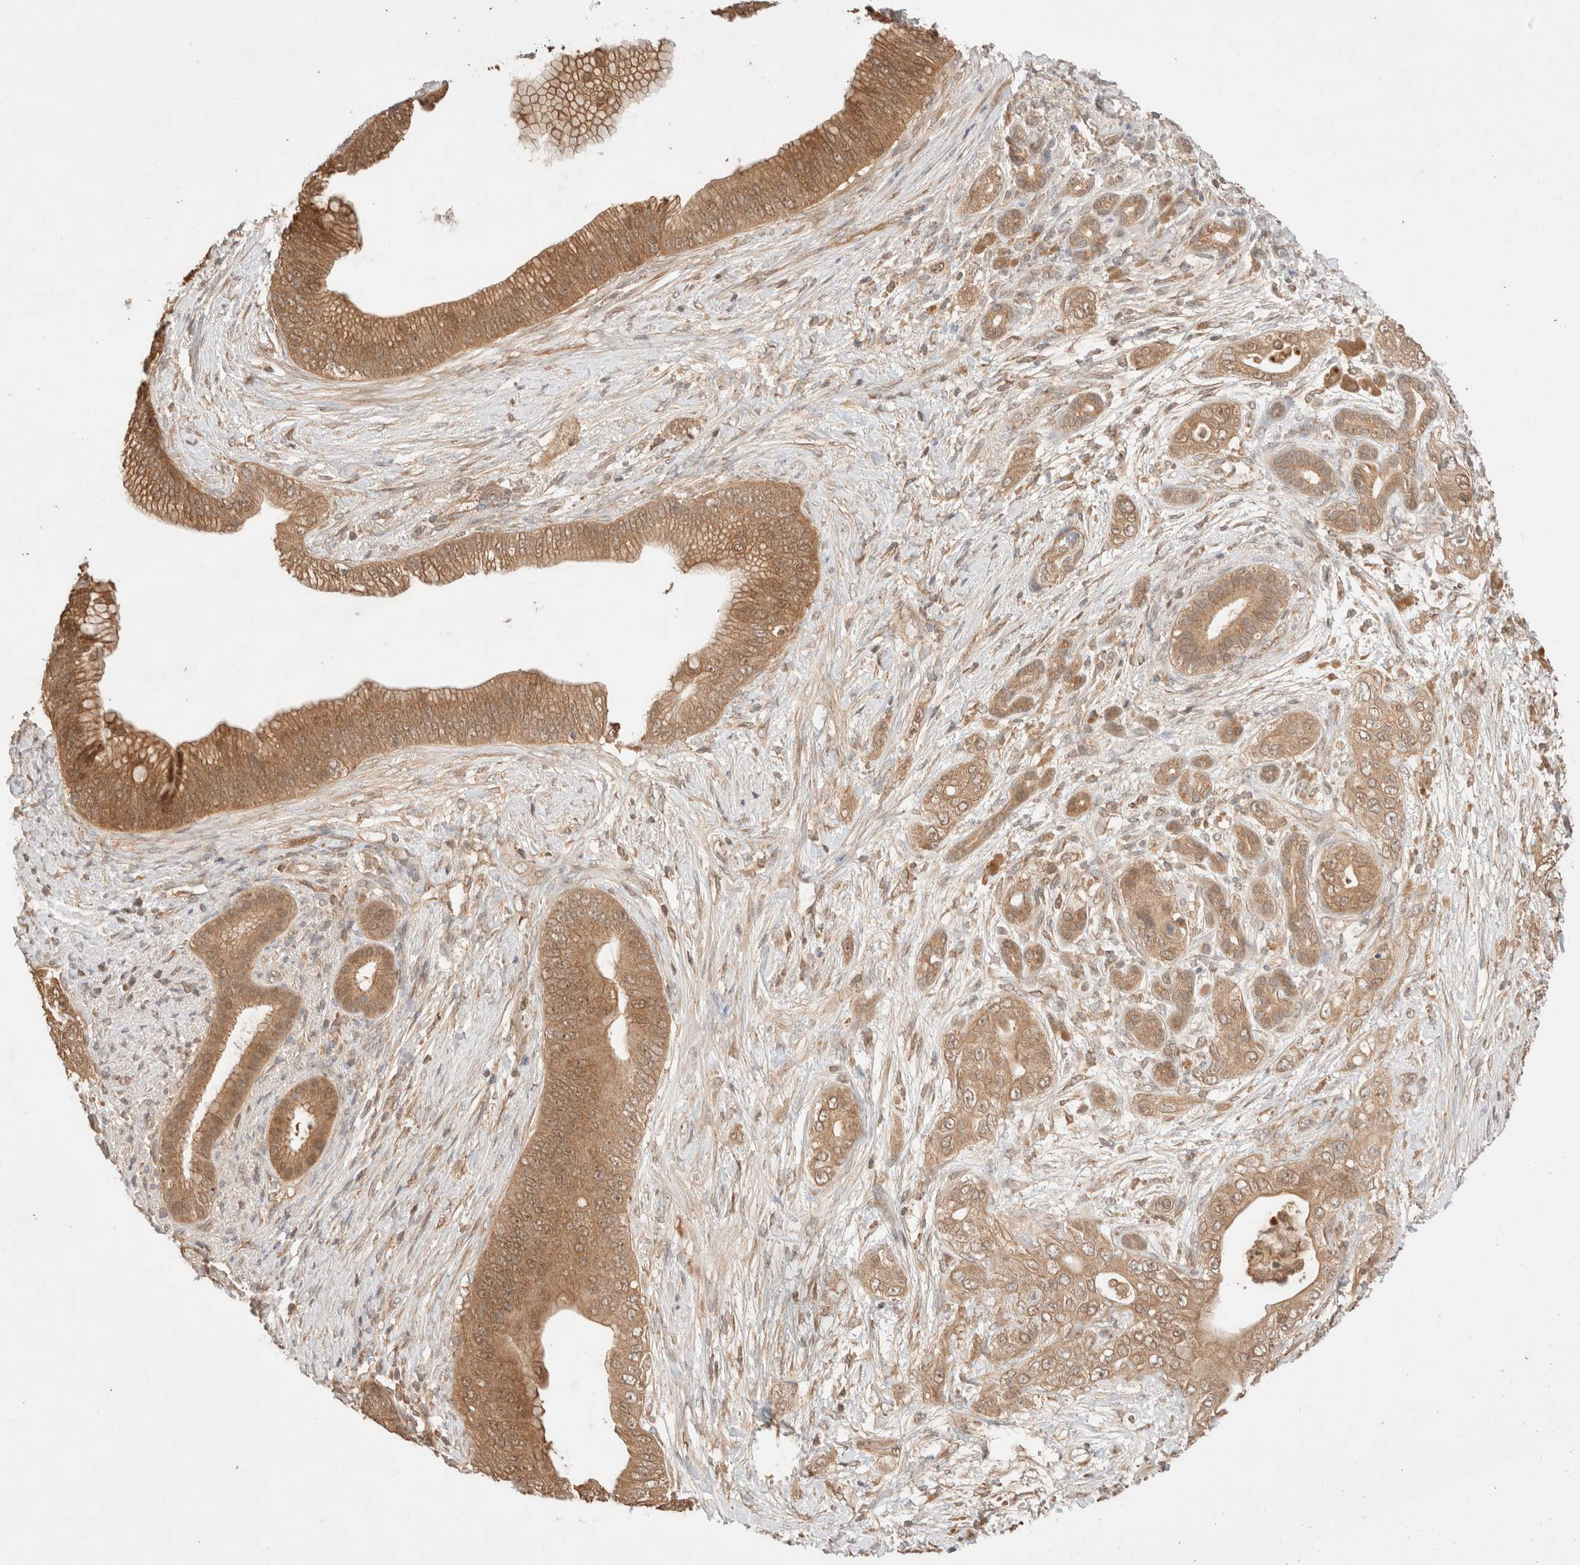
{"staining": {"intensity": "moderate", "quantity": ">75%", "location": "cytoplasmic/membranous,nuclear"}, "tissue": "pancreatic cancer", "cell_type": "Tumor cells", "image_type": "cancer", "snomed": [{"axis": "morphology", "description": "Adenocarcinoma, NOS"}, {"axis": "topography", "description": "Pancreas"}], "caption": "Pancreatic adenocarcinoma tissue exhibits moderate cytoplasmic/membranous and nuclear expression in approximately >75% of tumor cells", "gene": "CARNMT1", "patient": {"sex": "male", "age": 53}}